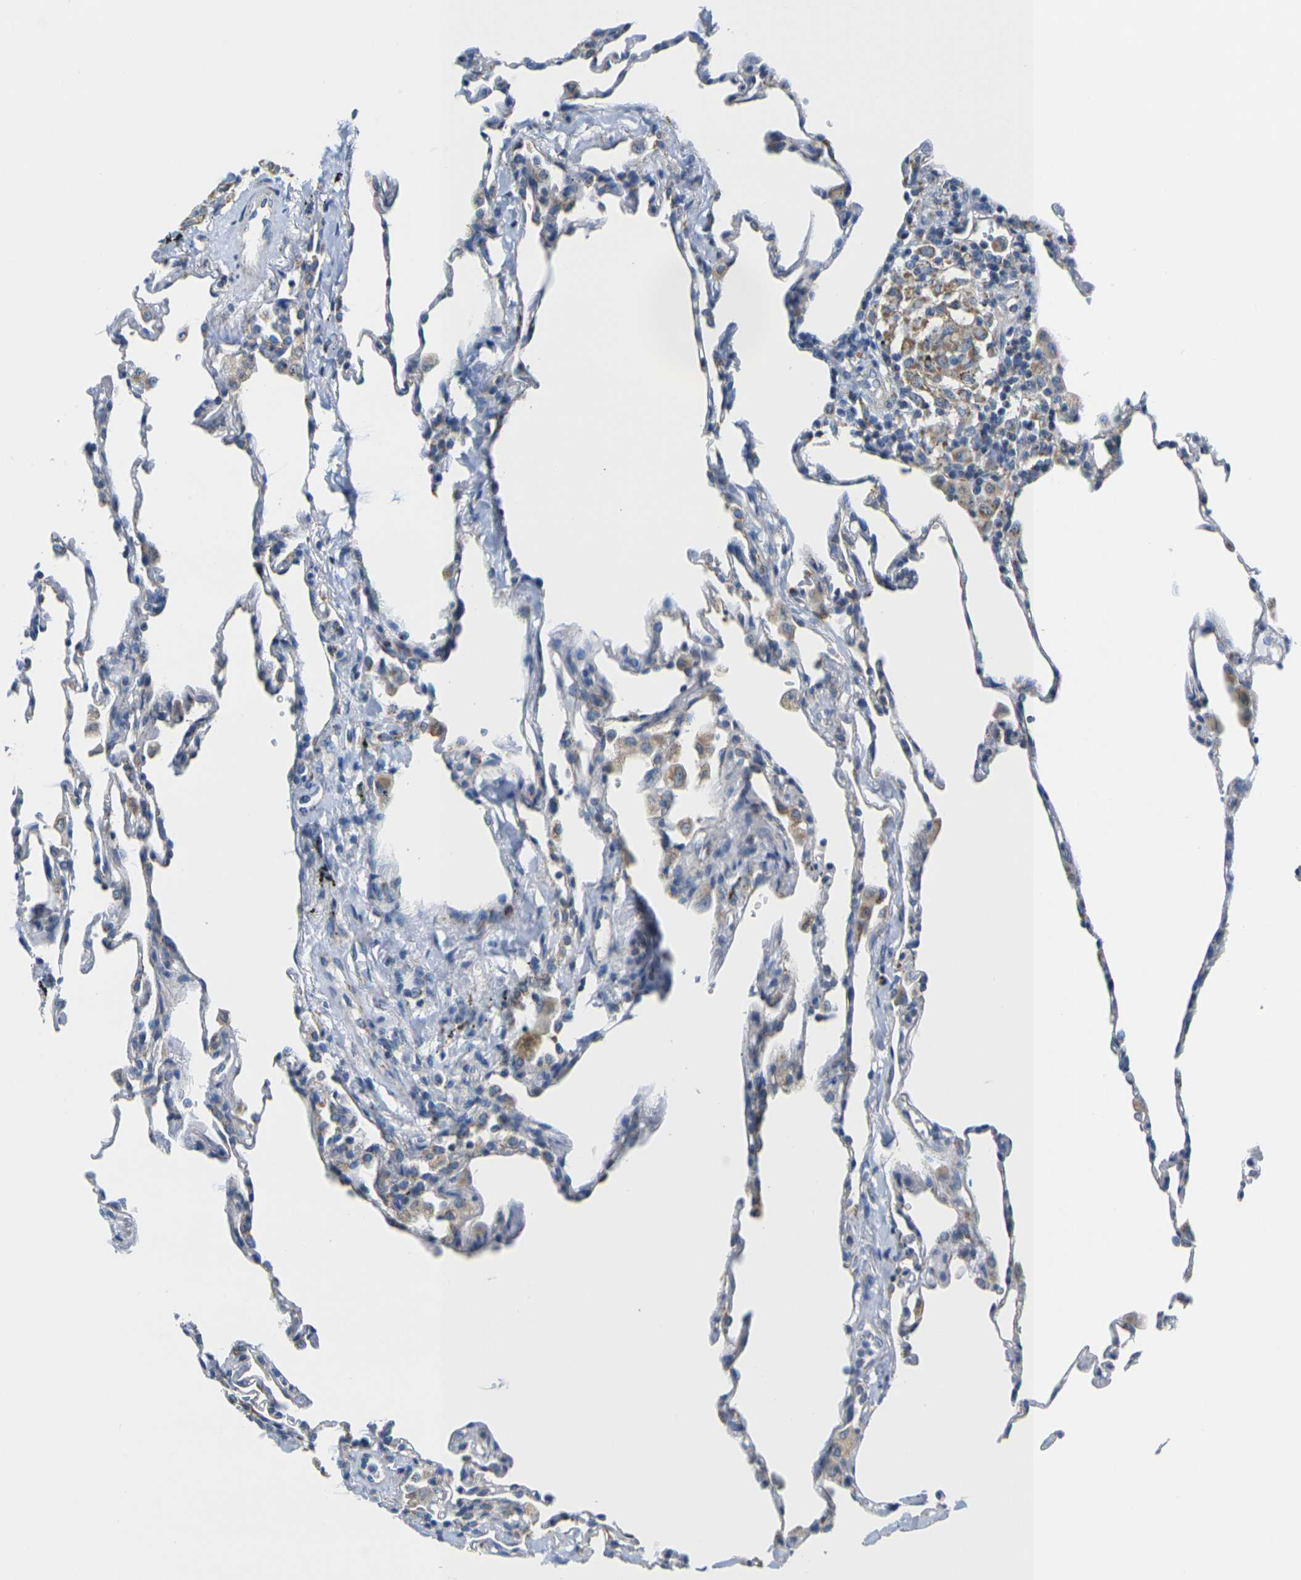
{"staining": {"intensity": "negative", "quantity": "none", "location": "none"}, "tissue": "lung", "cell_type": "Alveolar cells", "image_type": "normal", "snomed": [{"axis": "morphology", "description": "Normal tissue, NOS"}, {"axis": "topography", "description": "Lung"}], "caption": "Histopathology image shows no significant protein positivity in alveolar cells of unremarkable lung.", "gene": "TMEM204", "patient": {"sex": "male", "age": 59}}